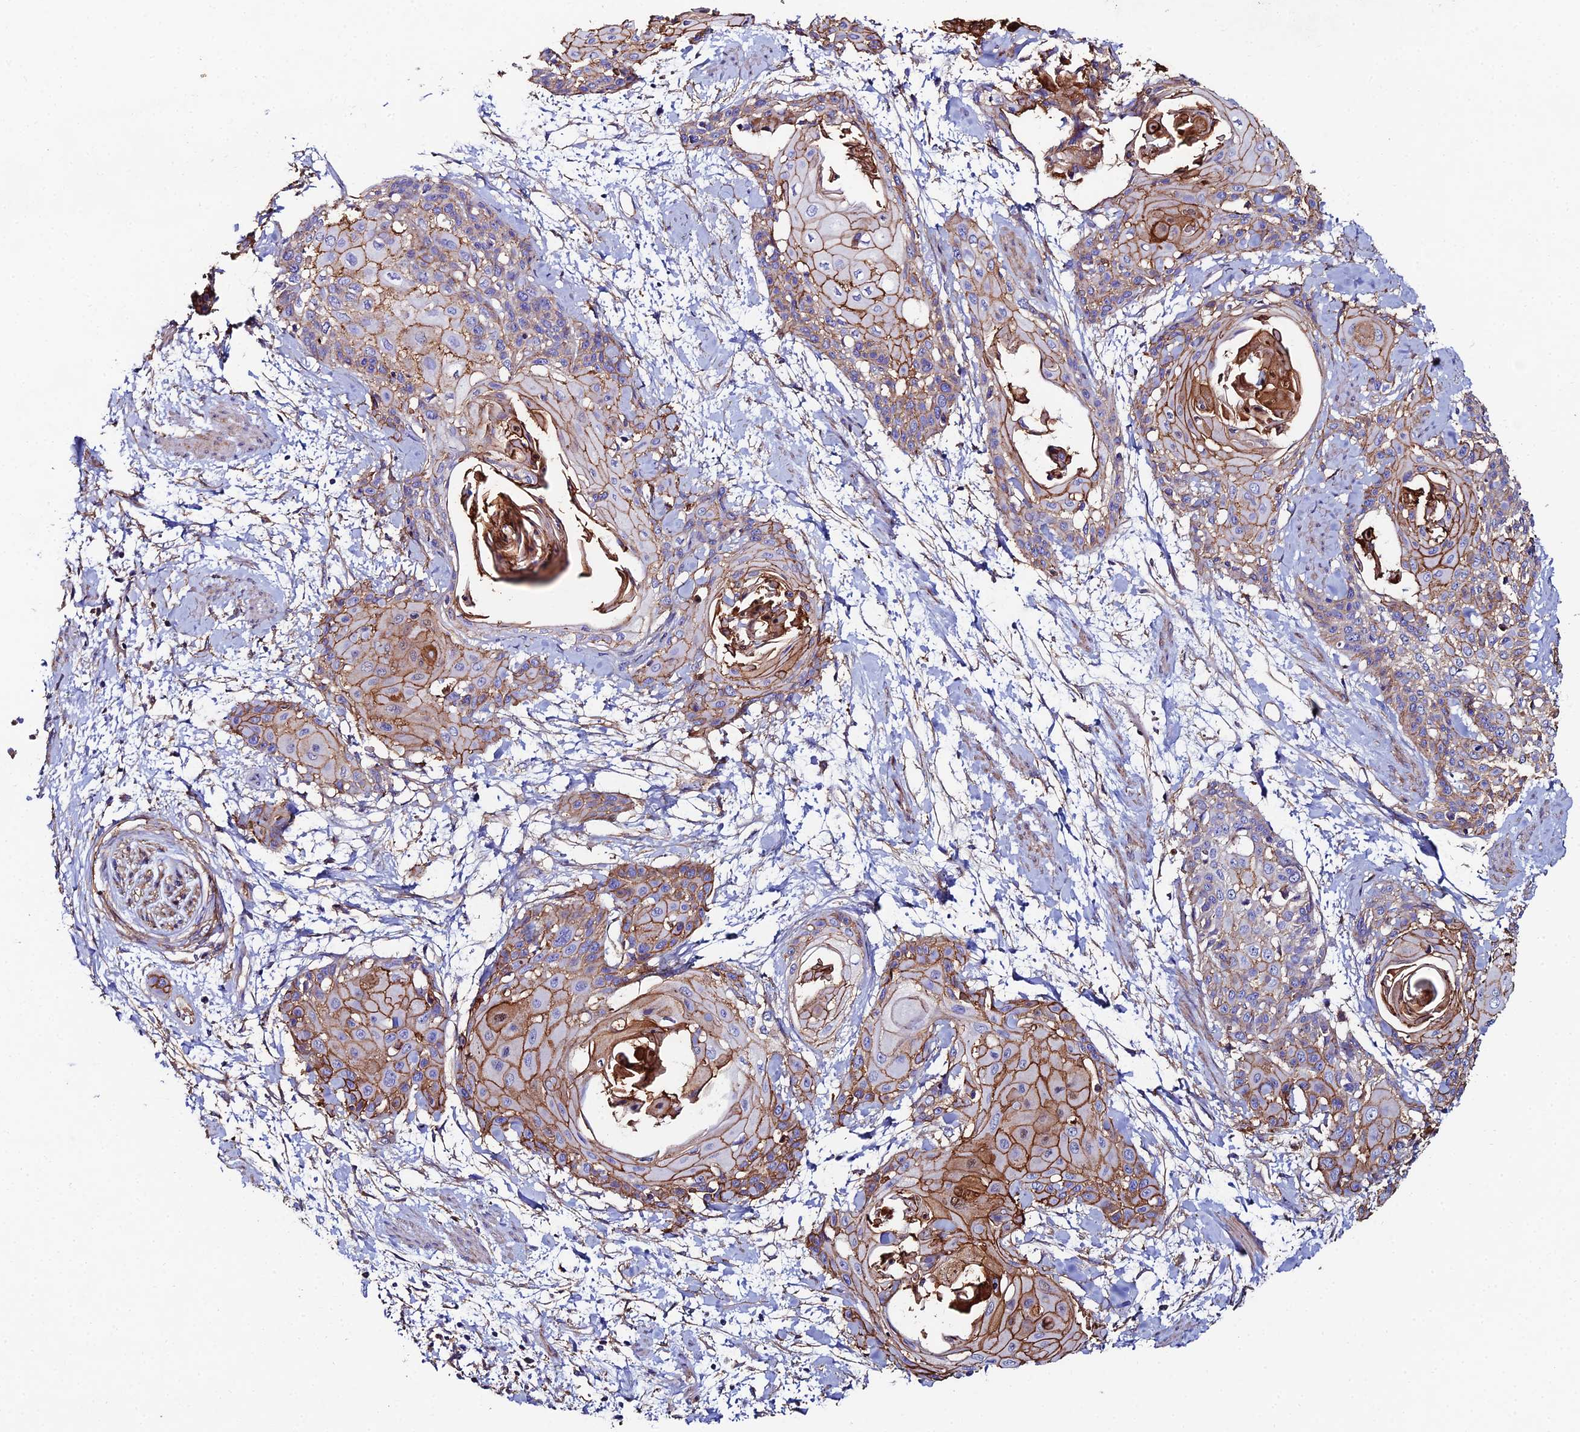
{"staining": {"intensity": "moderate", "quantity": ">75%", "location": "cytoplasmic/membranous"}, "tissue": "cervical cancer", "cell_type": "Tumor cells", "image_type": "cancer", "snomed": [{"axis": "morphology", "description": "Squamous cell carcinoma, NOS"}, {"axis": "topography", "description": "Cervix"}], "caption": "This micrograph reveals cervical cancer (squamous cell carcinoma) stained with immunohistochemistry to label a protein in brown. The cytoplasmic/membranous of tumor cells show moderate positivity for the protein. Nuclei are counter-stained blue.", "gene": "C6", "patient": {"sex": "female", "age": 57}}